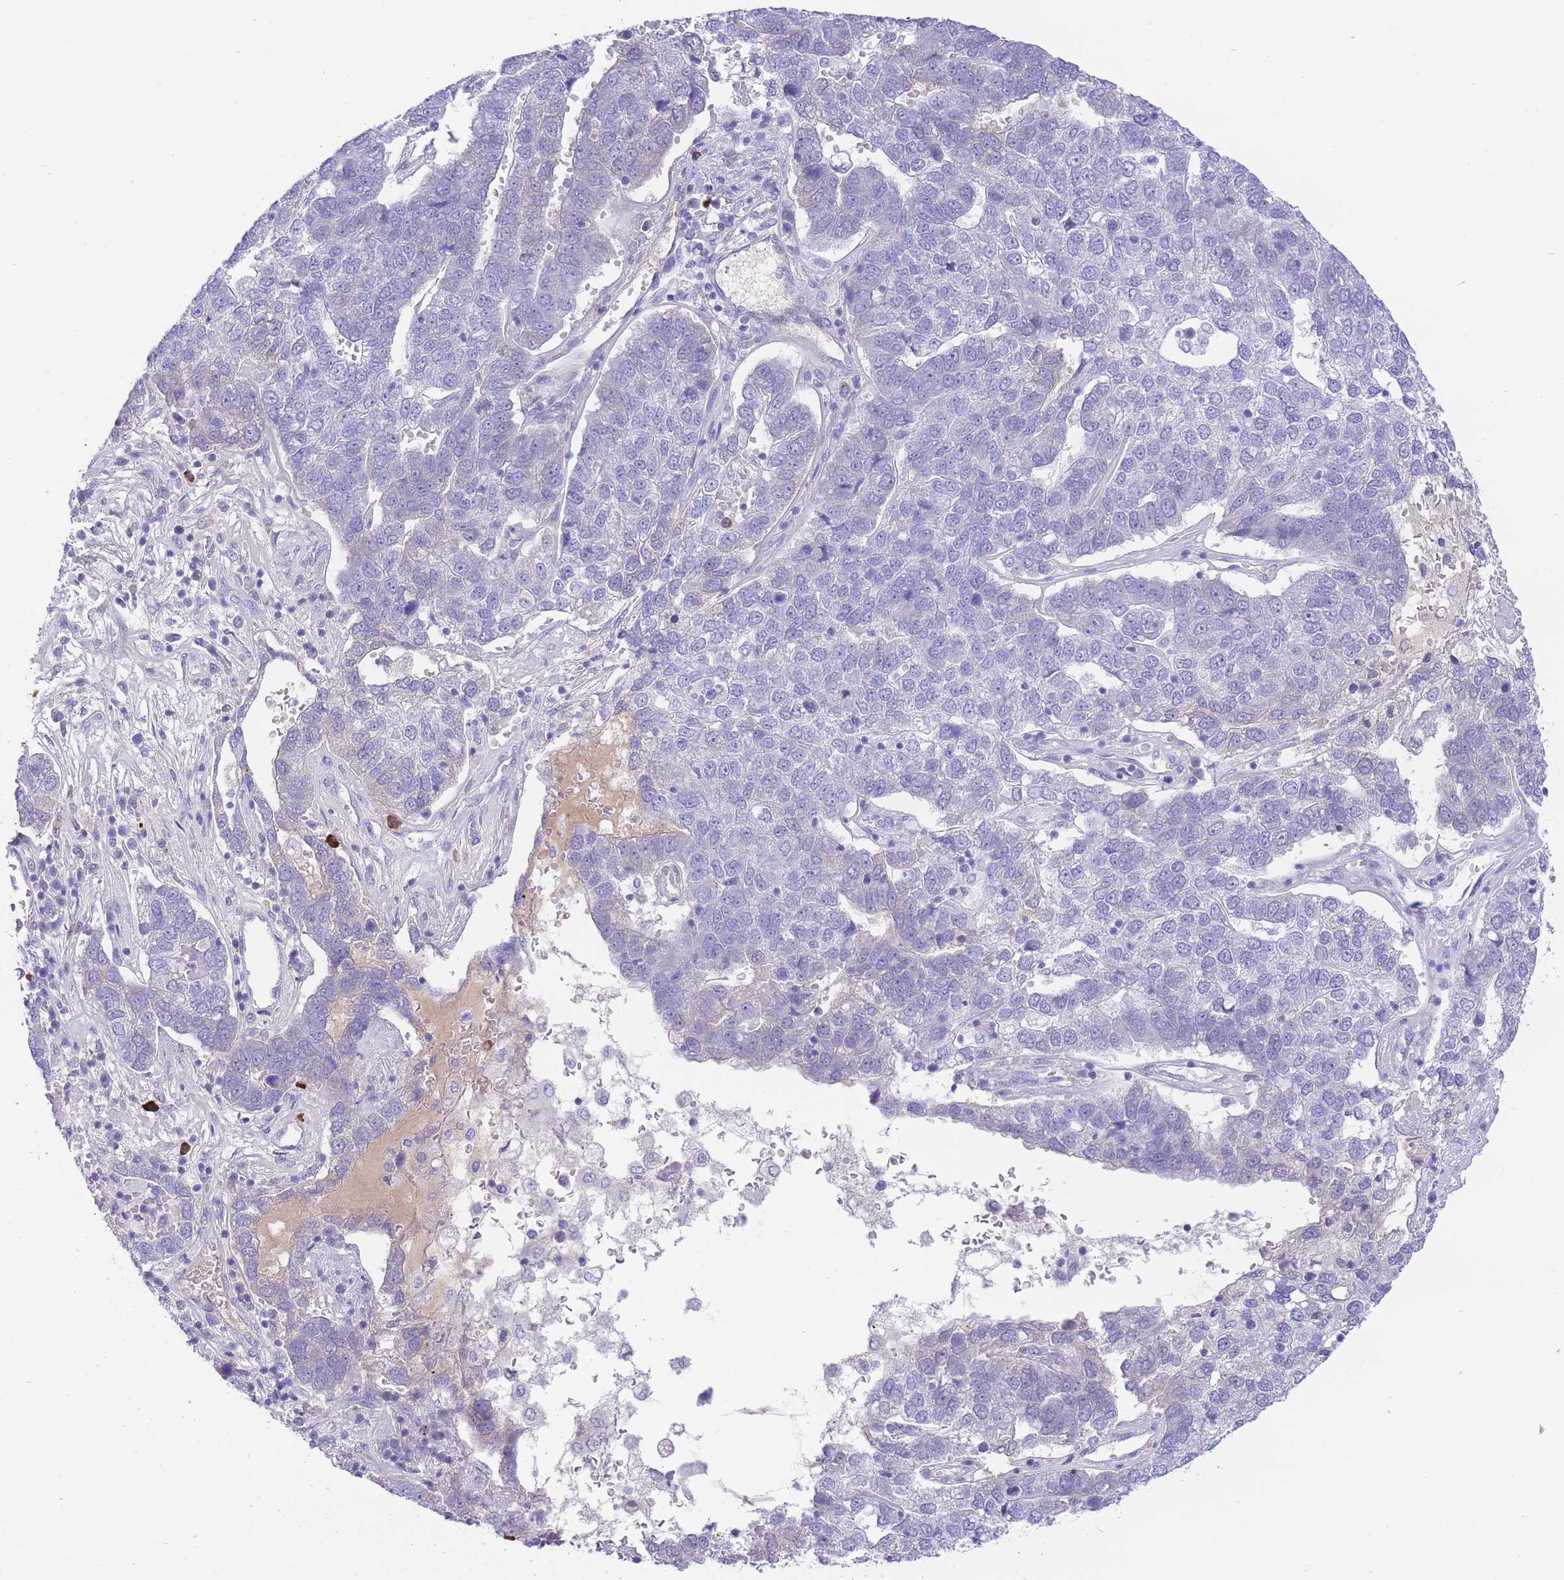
{"staining": {"intensity": "negative", "quantity": "none", "location": "none"}, "tissue": "pancreatic cancer", "cell_type": "Tumor cells", "image_type": "cancer", "snomed": [{"axis": "morphology", "description": "Adenocarcinoma, NOS"}, {"axis": "topography", "description": "Pancreas"}], "caption": "Immunohistochemical staining of human pancreatic adenocarcinoma displays no significant expression in tumor cells. (IHC, brightfield microscopy, high magnification).", "gene": "ASAP3", "patient": {"sex": "female", "age": 61}}